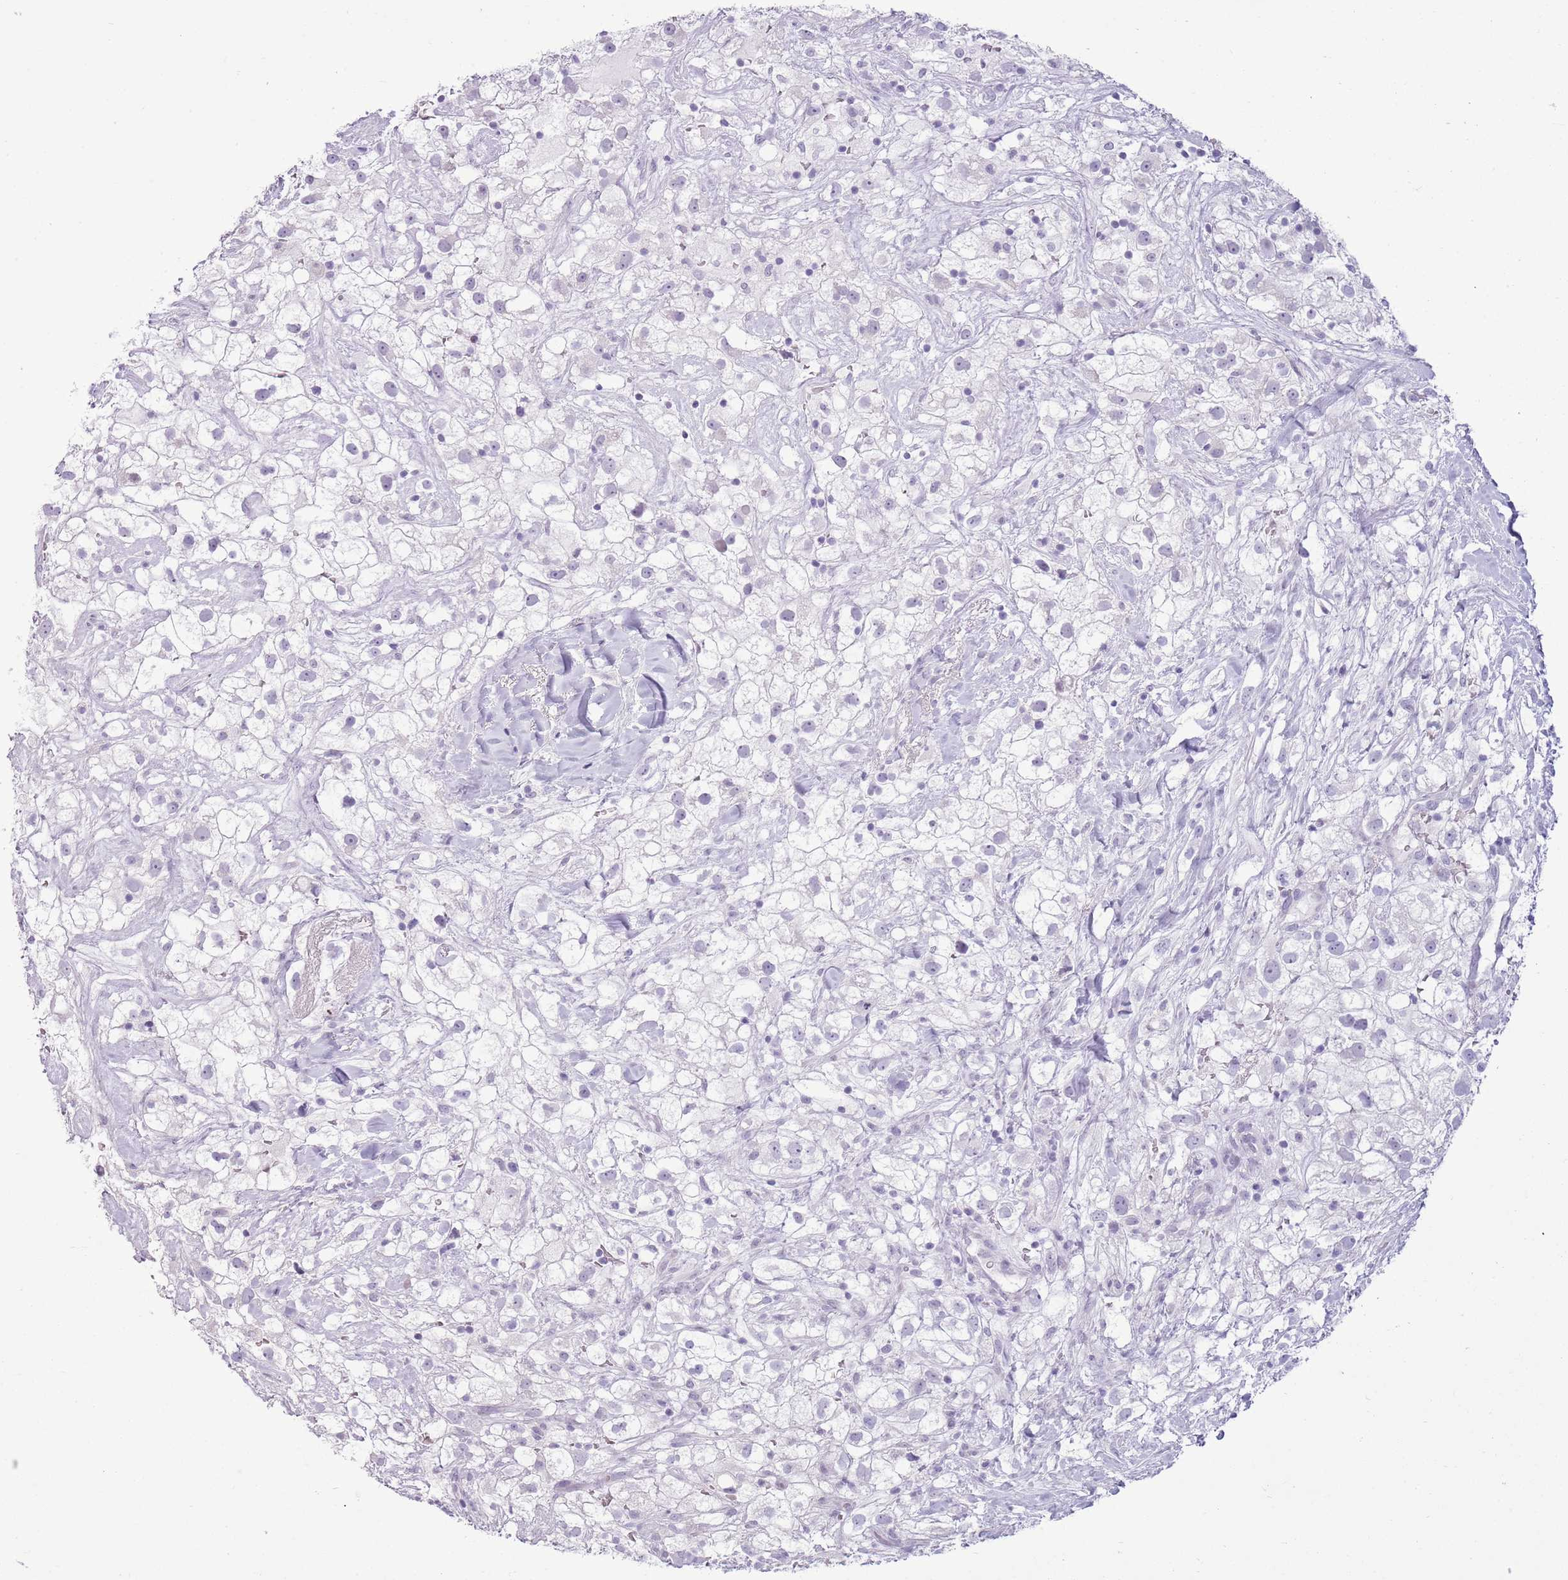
{"staining": {"intensity": "negative", "quantity": "none", "location": "none"}, "tissue": "renal cancer", "cell_type": "Tumor cells", "image_type": "cancer", "snomed": [{"axis": "morphology", "description": "Adenocarcinoma, NOS"}, {"axis": "topography", "description": "Kidney"}], "caption": "The photomicrograph demonstrates no staining of tumor cells in adenocarcinoma (renal).", "gene": "RPL3L", "patient": {"sex": "male", "age": 59}}